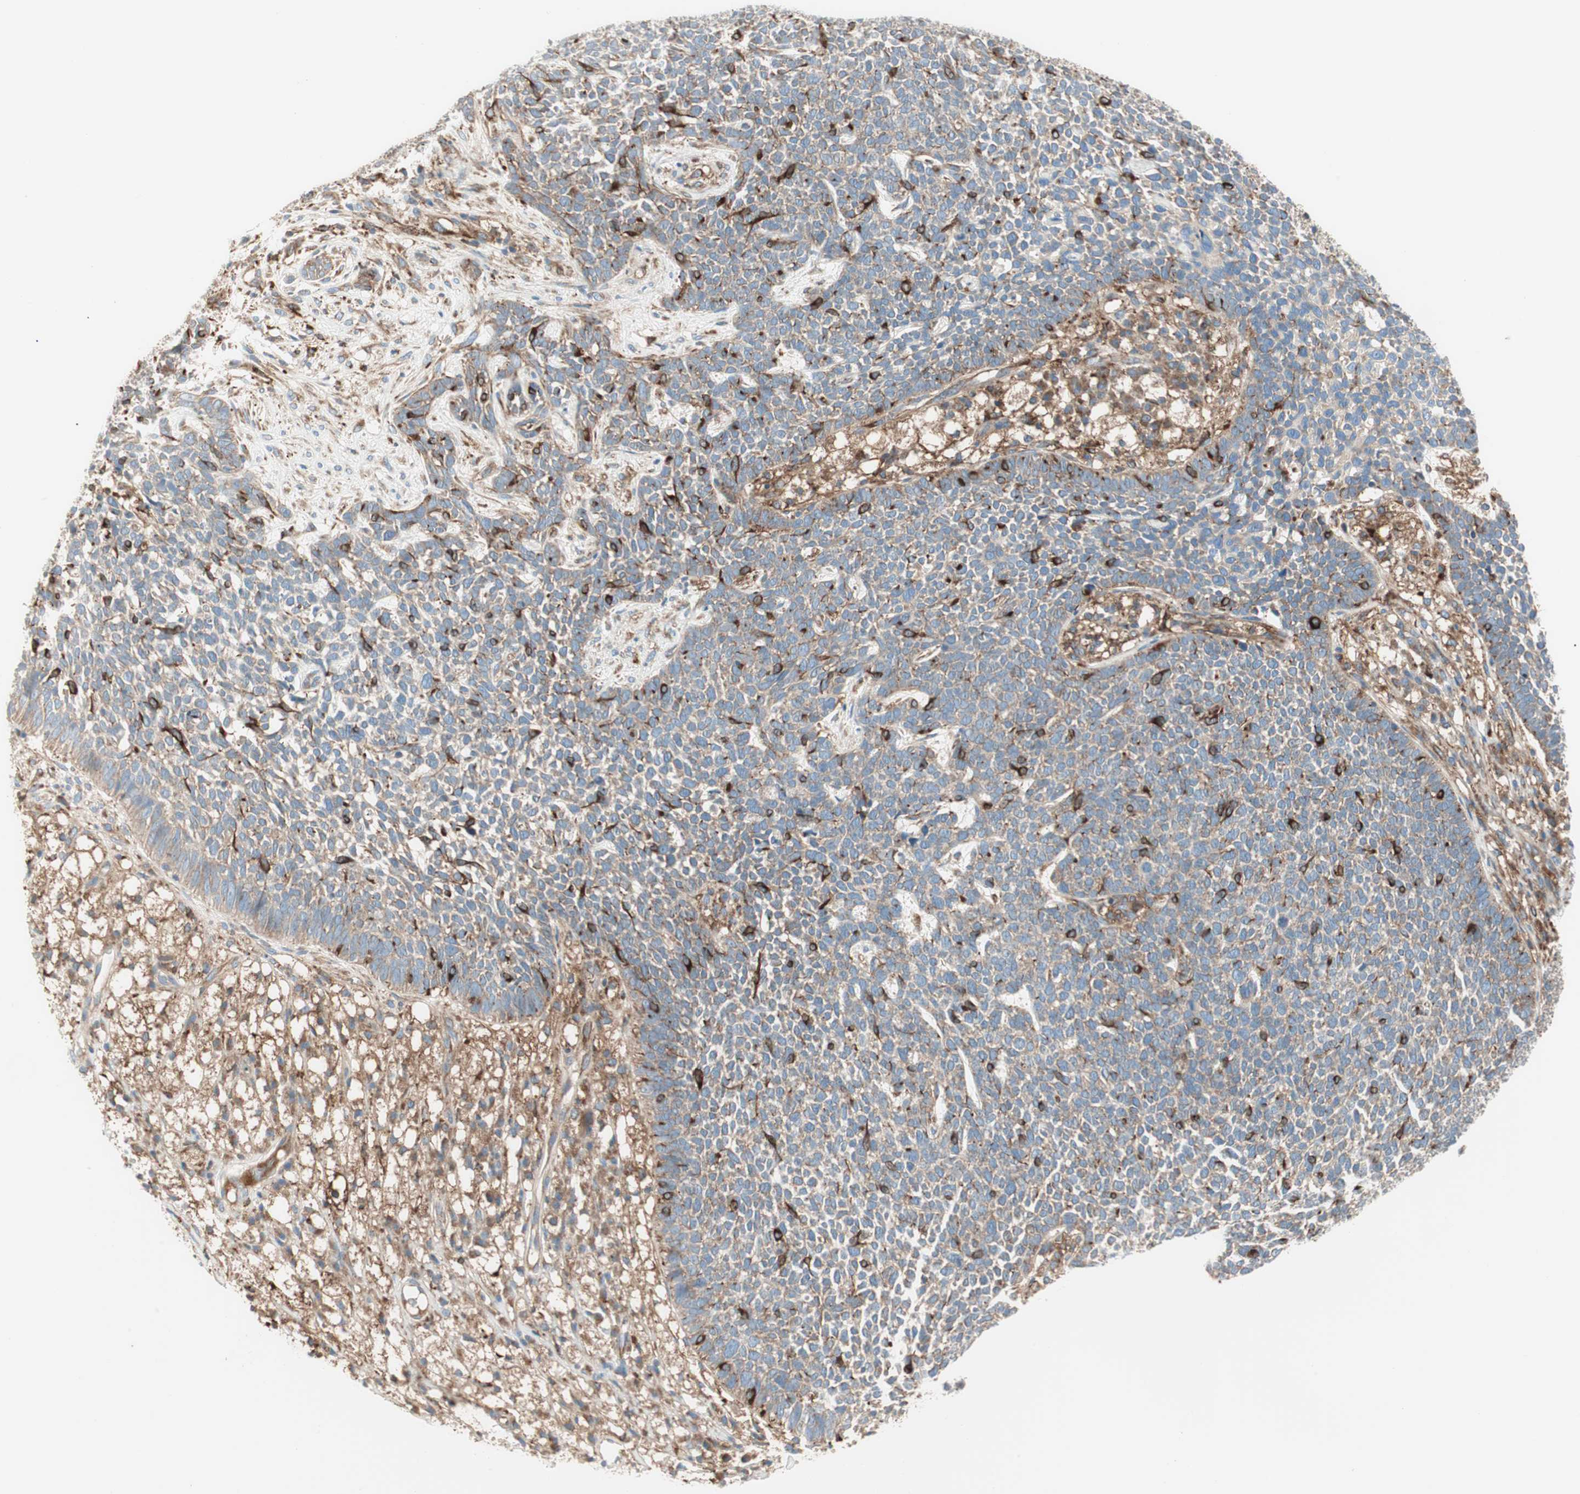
{"staining": {"intensity": "negative", "quantity": "none", "location": "none"}, "tissue": "skin cancer", "cell_type": "Tumor cells", "image_type": "cancer", "snomed": [{"axis": "morphology", "description": "Basal cell carcinoma"}, {"axis": "topography", "description": "Skin"}], "caption": "This is a histopathology image of IHC staining of skin cancer (basal cell carcinoma), which shows no positivity in tumor cells. (DAB immunohistochemistry visualized using brightfield microscopy, high magnification).", "gene": "ATP6V1G1", "patient": {"sex": "female", "age": 84}}